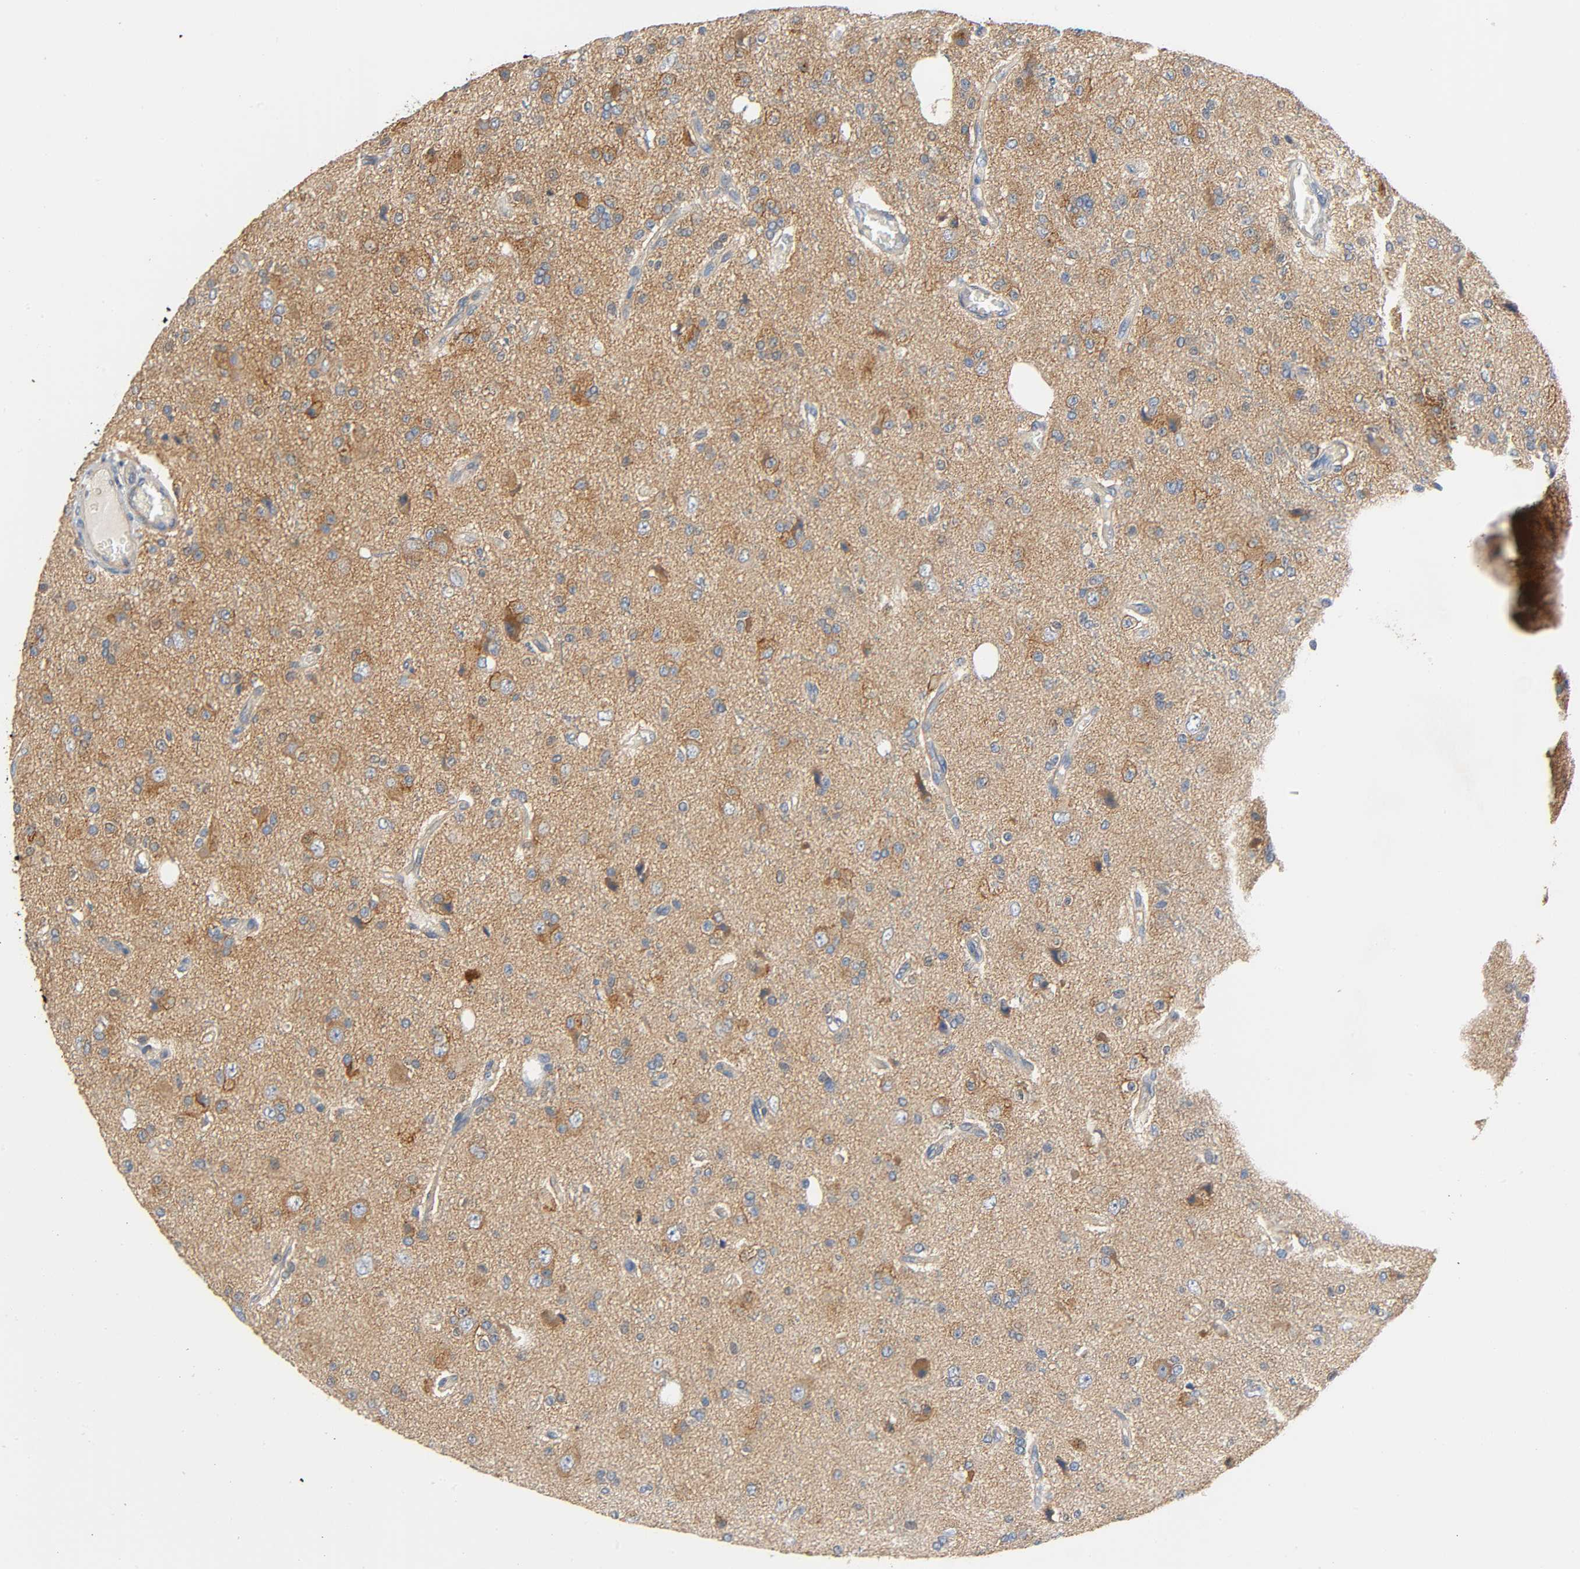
{"staining": {"intensity": "moderate", "quantity": ">75%", "location": "cytoplasmic/membranous"}, "tissue": "glioma", "cell_type": "Tumor cells", "image_type": "cancer", "snomed": [{"axis": "morphology", "description": "Glioma, malignant, High grade"}, {"axis": "topography", "description": "Brain"}], "caption": "Immunohistochemistry (IHC) of glioma reveals medium levels of moderate cytoplasmic/membranous expression in about >75% of tumor cells. The staining is performed using DAB brown chromogen to label protein expression. The nuclei are counter-stained blue using hematoxylin.", "gene": "ARPC1A", "patient": {"sex": "male", "age": 47}}